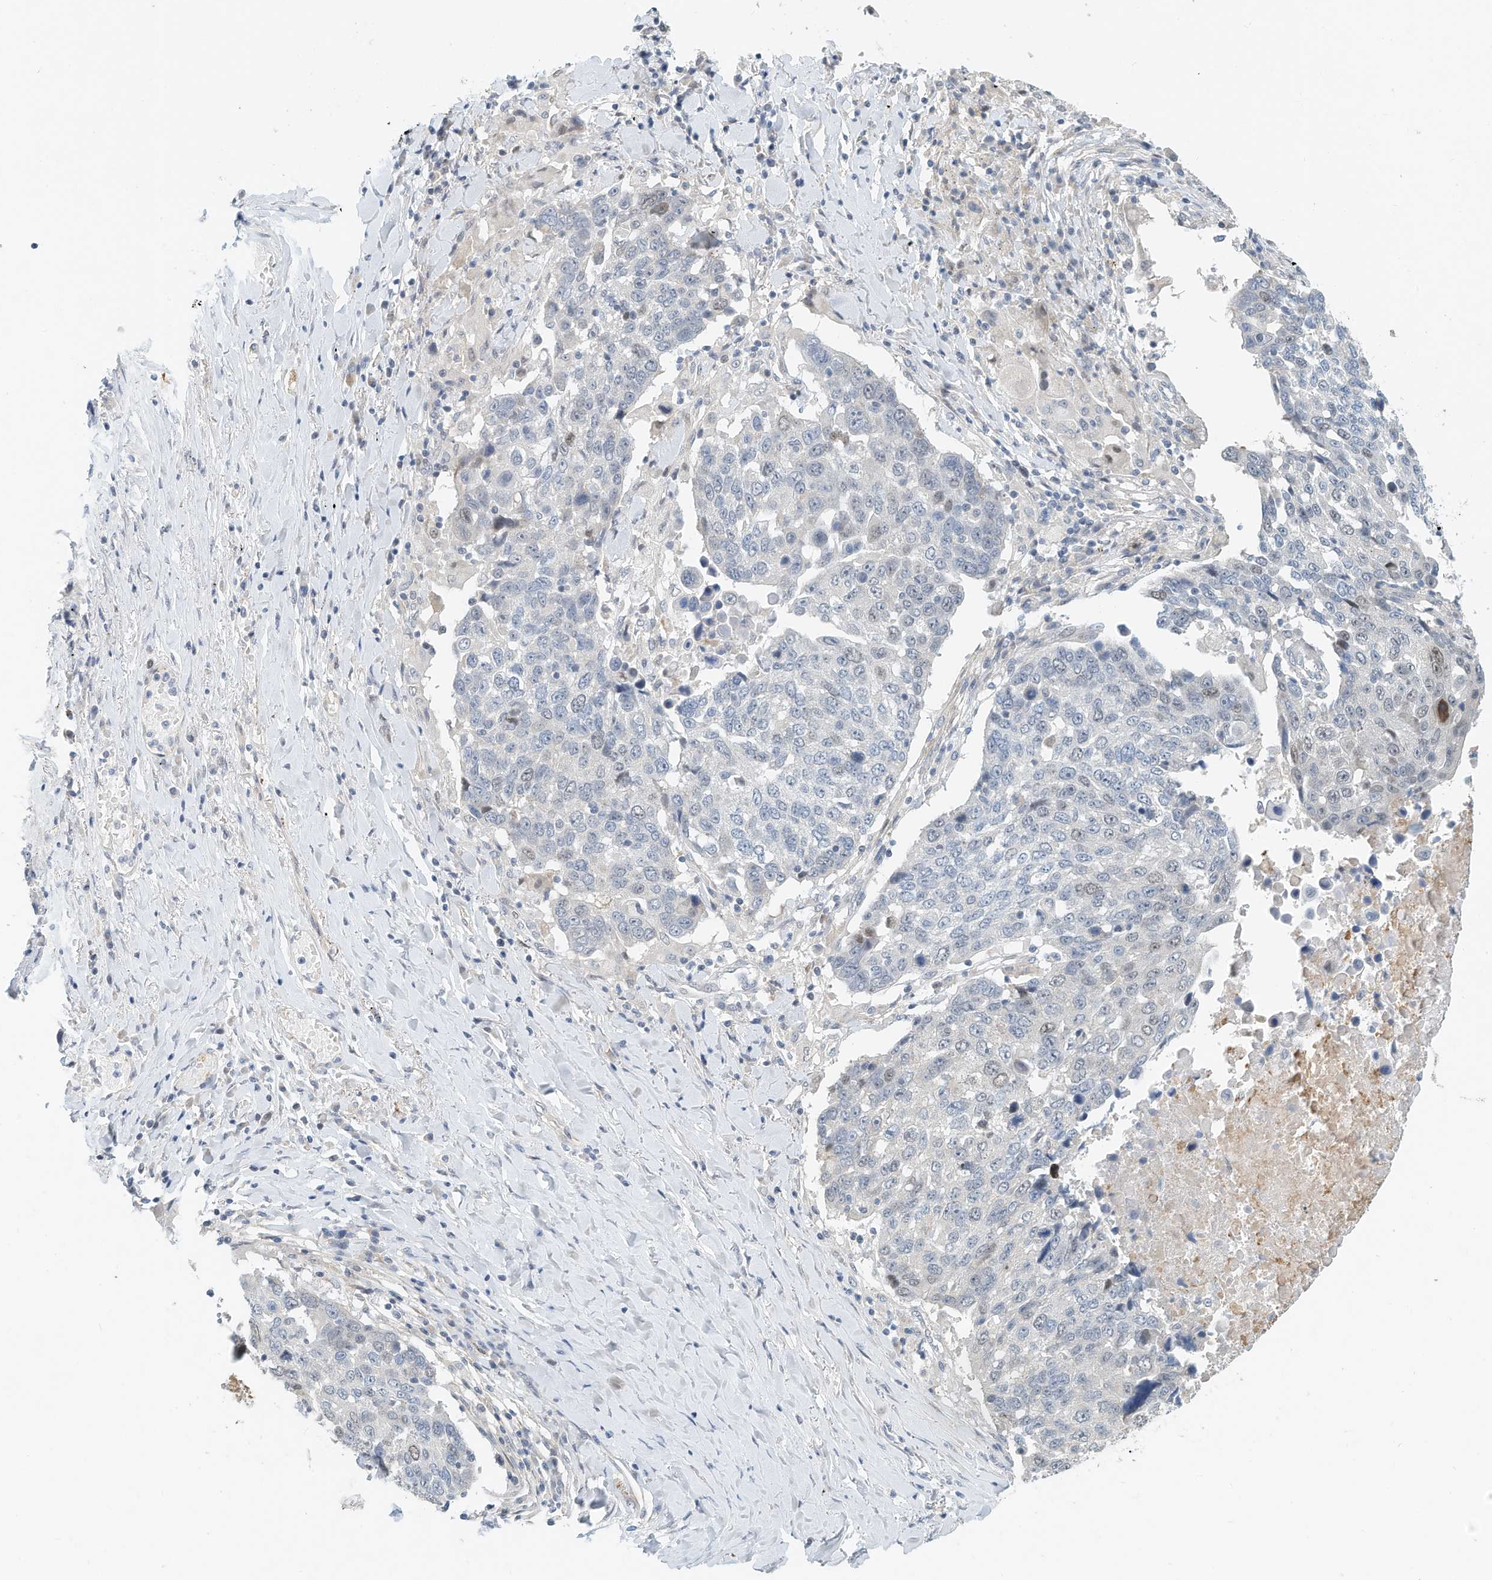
{"staining": {"intensity": "negative", "quantity": "none", "location": "none"}, "tissue": "lung cancer", "cell_type": "Tumor cells", "image_type": "cancer", "snomed": [{"axis": "morphology", "description": "Squamous cell carcinoma, NOS"}, {"axis": "topography", "description": "Lung"}], "caption": "This photomicrograph is of lung squamous cell carcinoma stained with immunohistochemistry to label a protein in brown with the nuclei are counter-stained blue. There is no staining in tumor cells.", "gene": "ARHGAP28", "patient": {"sex": "male", "age": 66}}